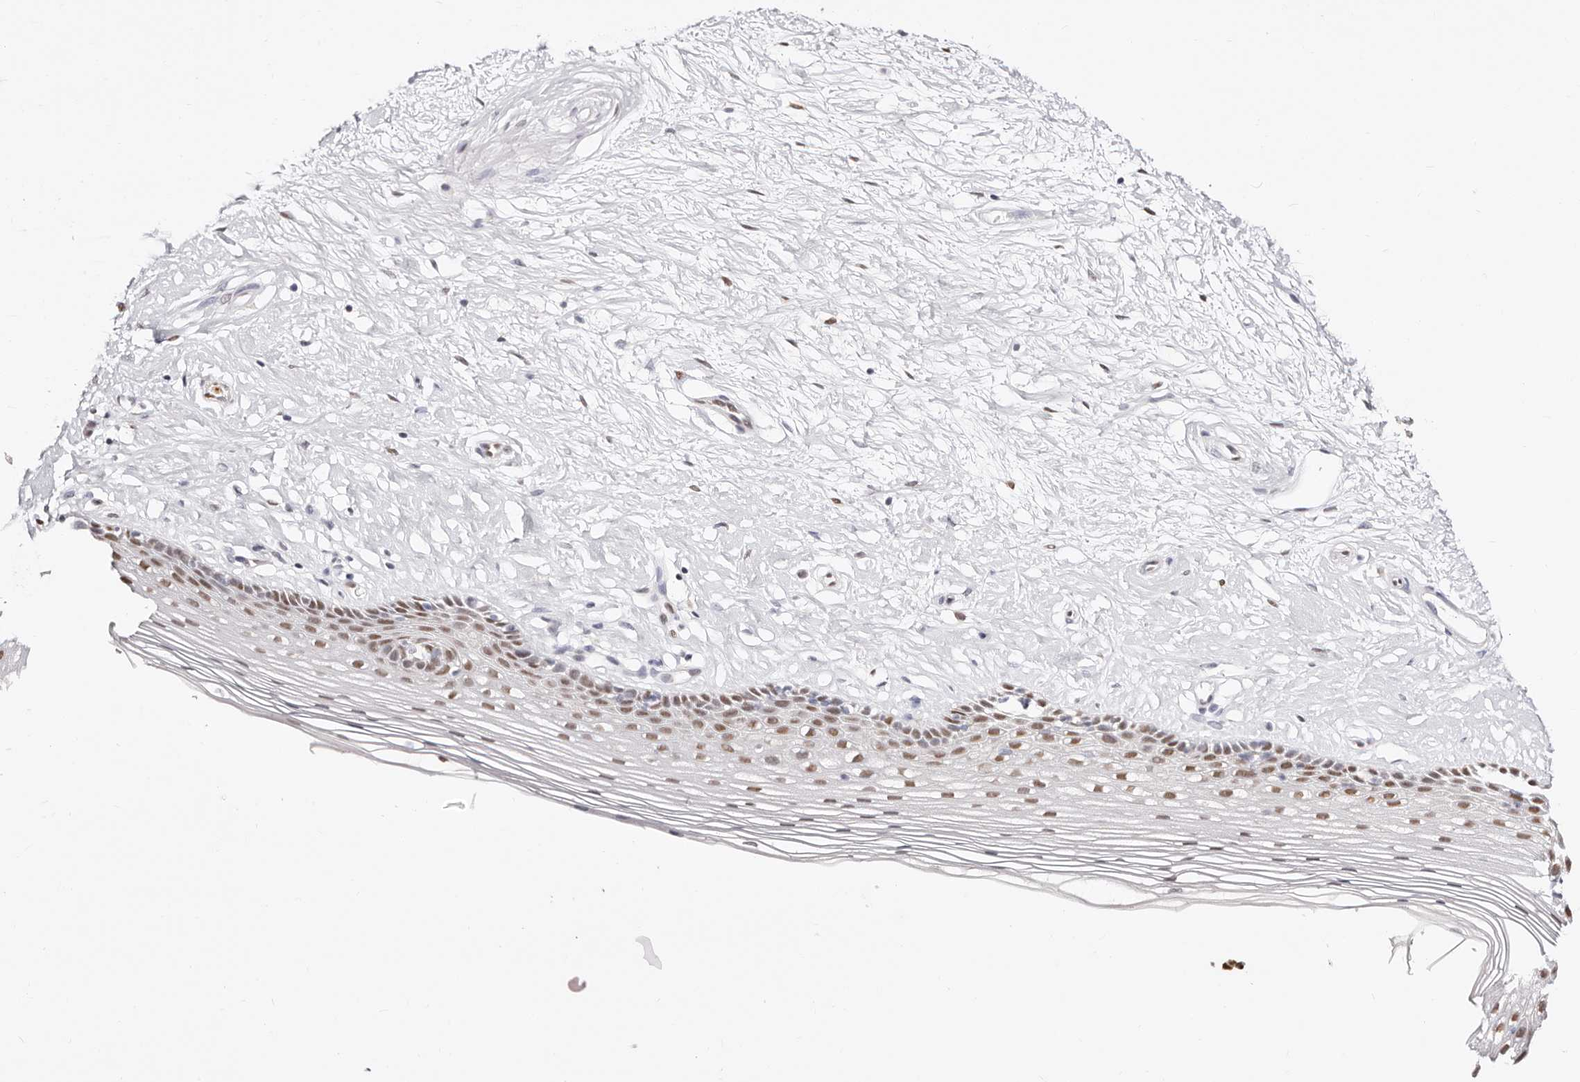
{"staining": {"intensity": "moderate", "quantity": ">75%", "location": "nuclear"}, "tissue": "vagina", "cell_type": "Squamous epithelial cells", "image_type": "normal", "snomed": [{"axis": "morphology", "description": "Normal tissue, NOS"}, {"axis": "topography", "description": "Vagina"}], "caption": "An IHC histopathology image of unremarkable tissue is shown. Protein staining in brown shows moderate nuclear positivity in vagina within squamous epithelial cells.", "gene": "TKT", "patient": {"sex": "female", "age": 46}}